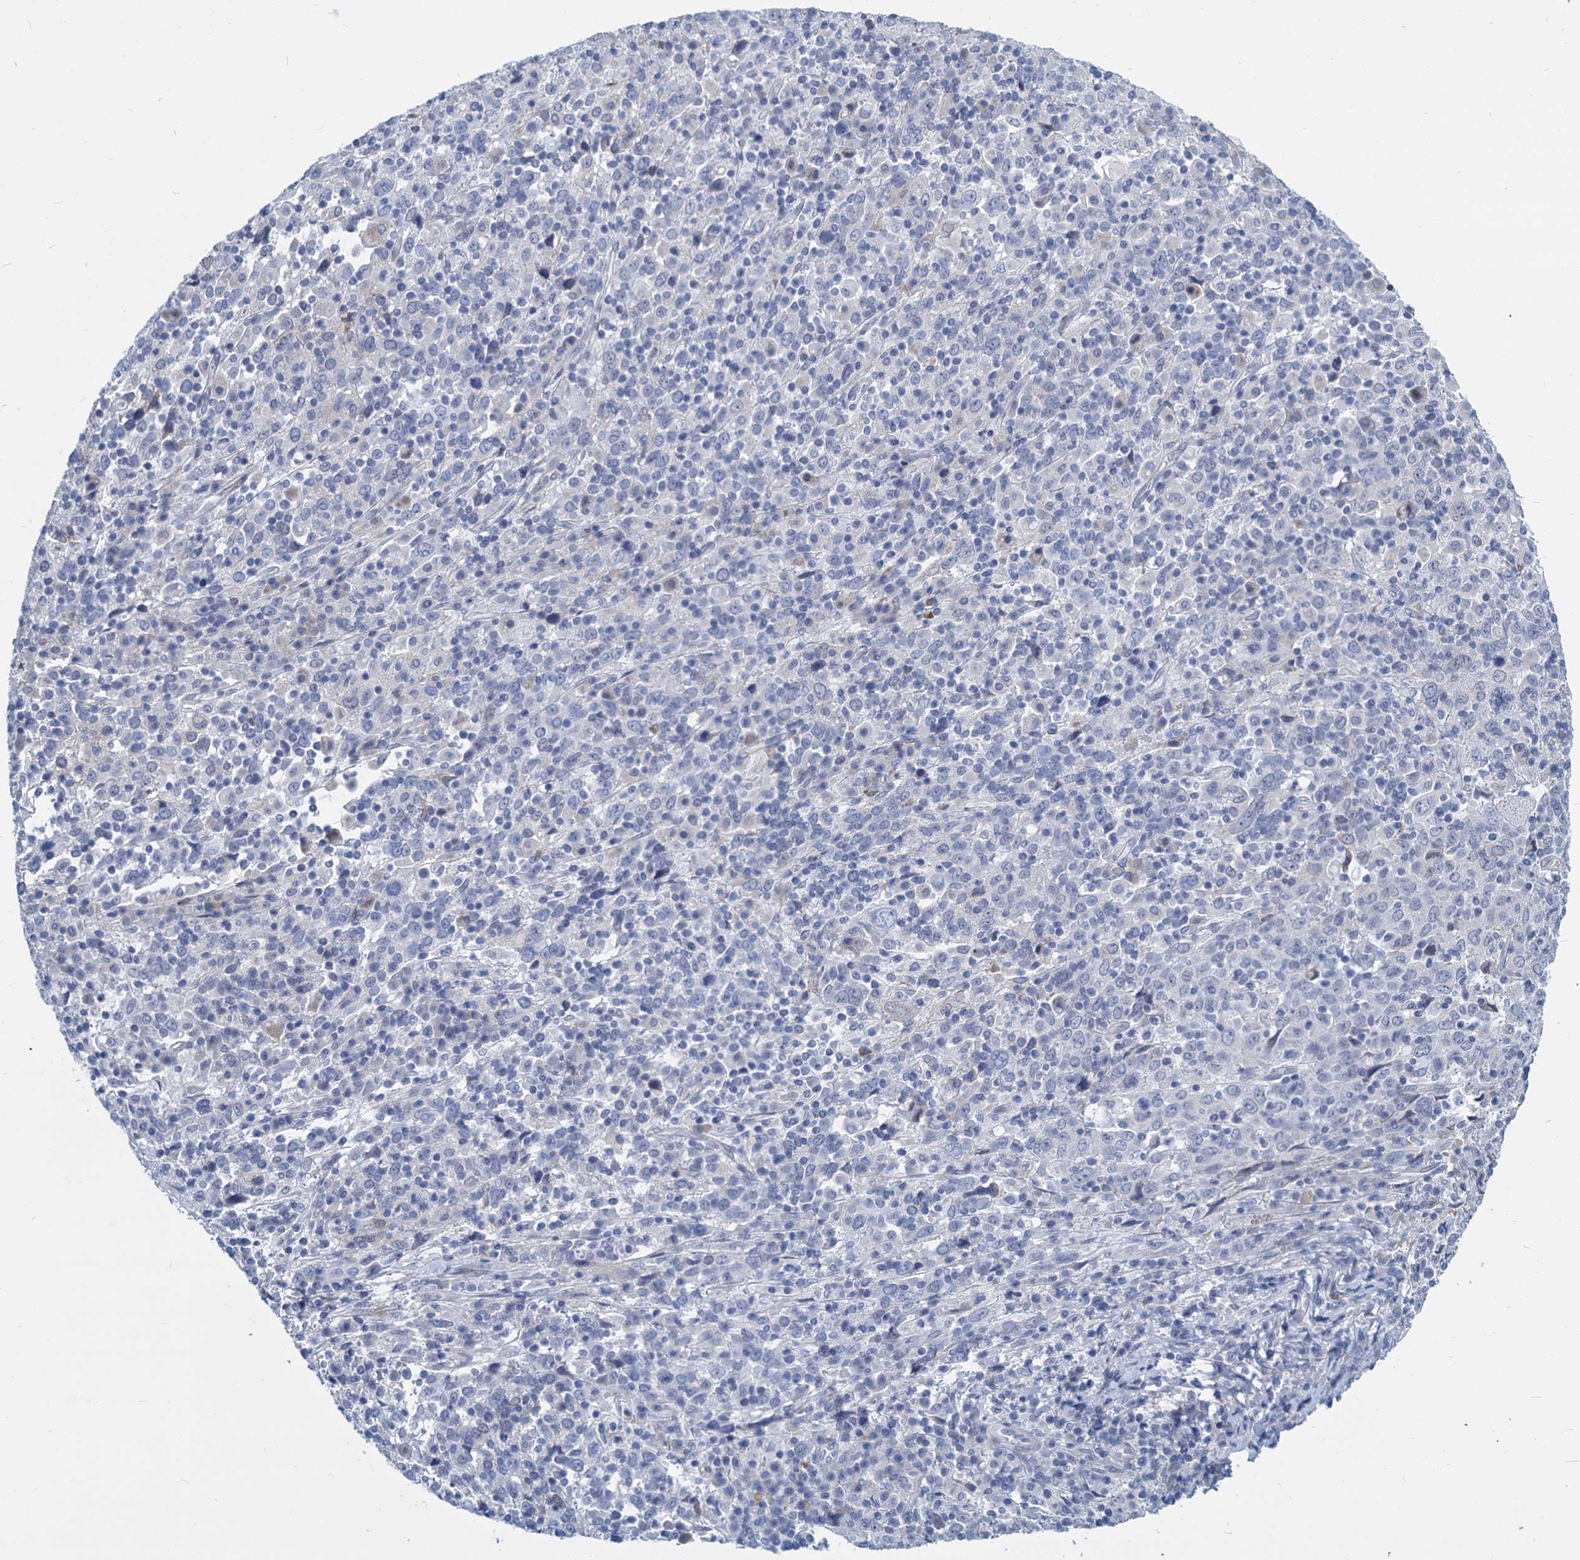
{"staining": {"intensity": "negative", "quantity": "none", "location": "none"}, "tissue": "cervical cancer", "cell_type": "Tumor cells", "image_type": "cancer", "snomed": [{"axis": "morphology", "description": "Squamous cell carcinoma, NOS"}, {"axis": "topography", "description": "Cervix"}], "caption": "IHC photomicrograph of cervical cancer stained for a protein (brown), which demonstrates no expression in tumor cells.", "gene": "GSTM3", "patient": {"sex": "female", "age": 46}}